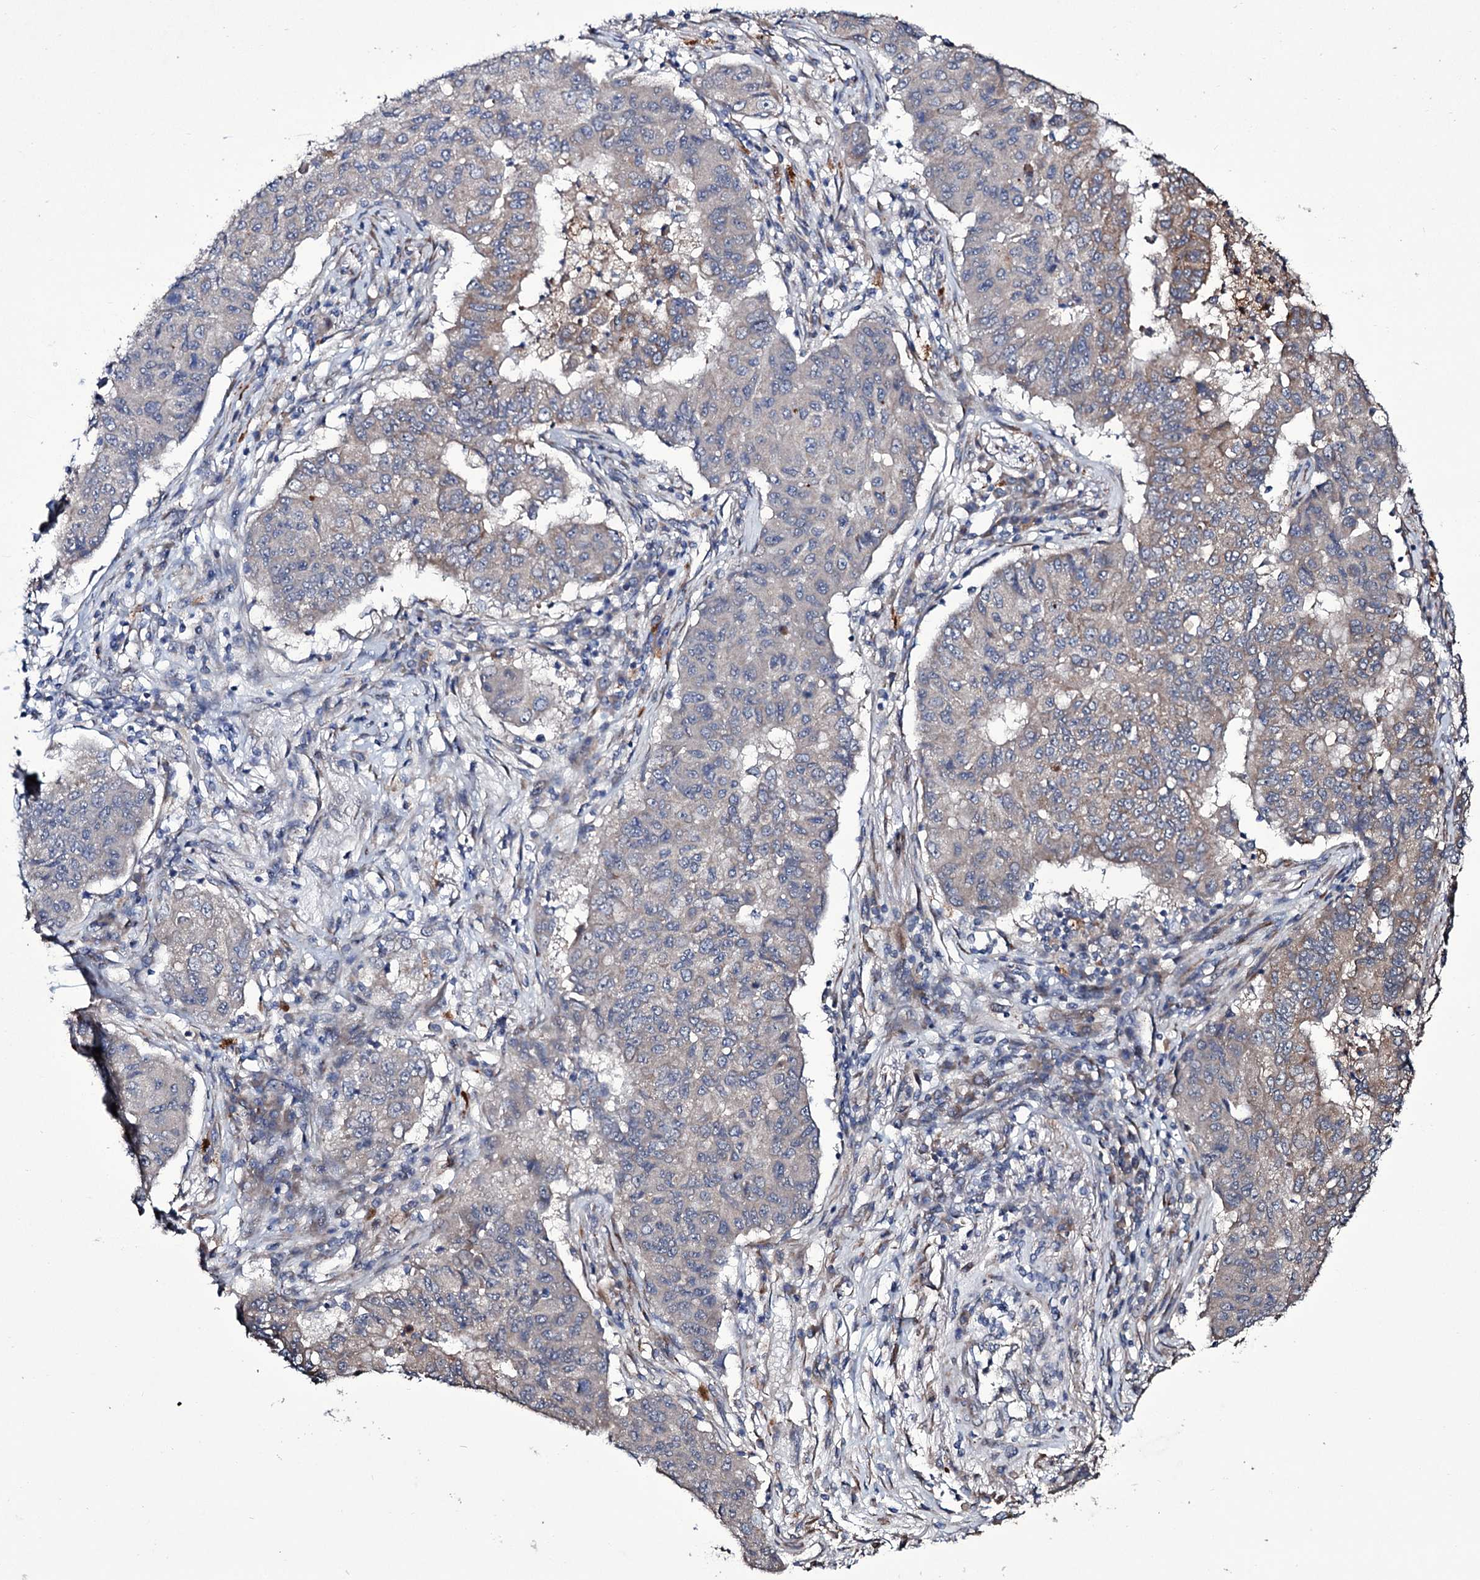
{"staining": {"intensity": "weak", "quantity": "<25%", "location": "cytoplasmic/membranous"}, "tissue": "lung cancer", "cell_type": "Tumor cells", "image_type": "cancer", "snomed": [{"axis": "morphology", "description": "Squamous cell carcinoma, NOS"}, {"axis": "topography", "description": "Lung"}], "caption": "DAB immunohistochemical staining of human squamous cell carcinoma (lung) demonstrates no significant staining in tumor cells.", "gene": "TUBGCP5", "patient": {"sex": "male", "age": 74}}